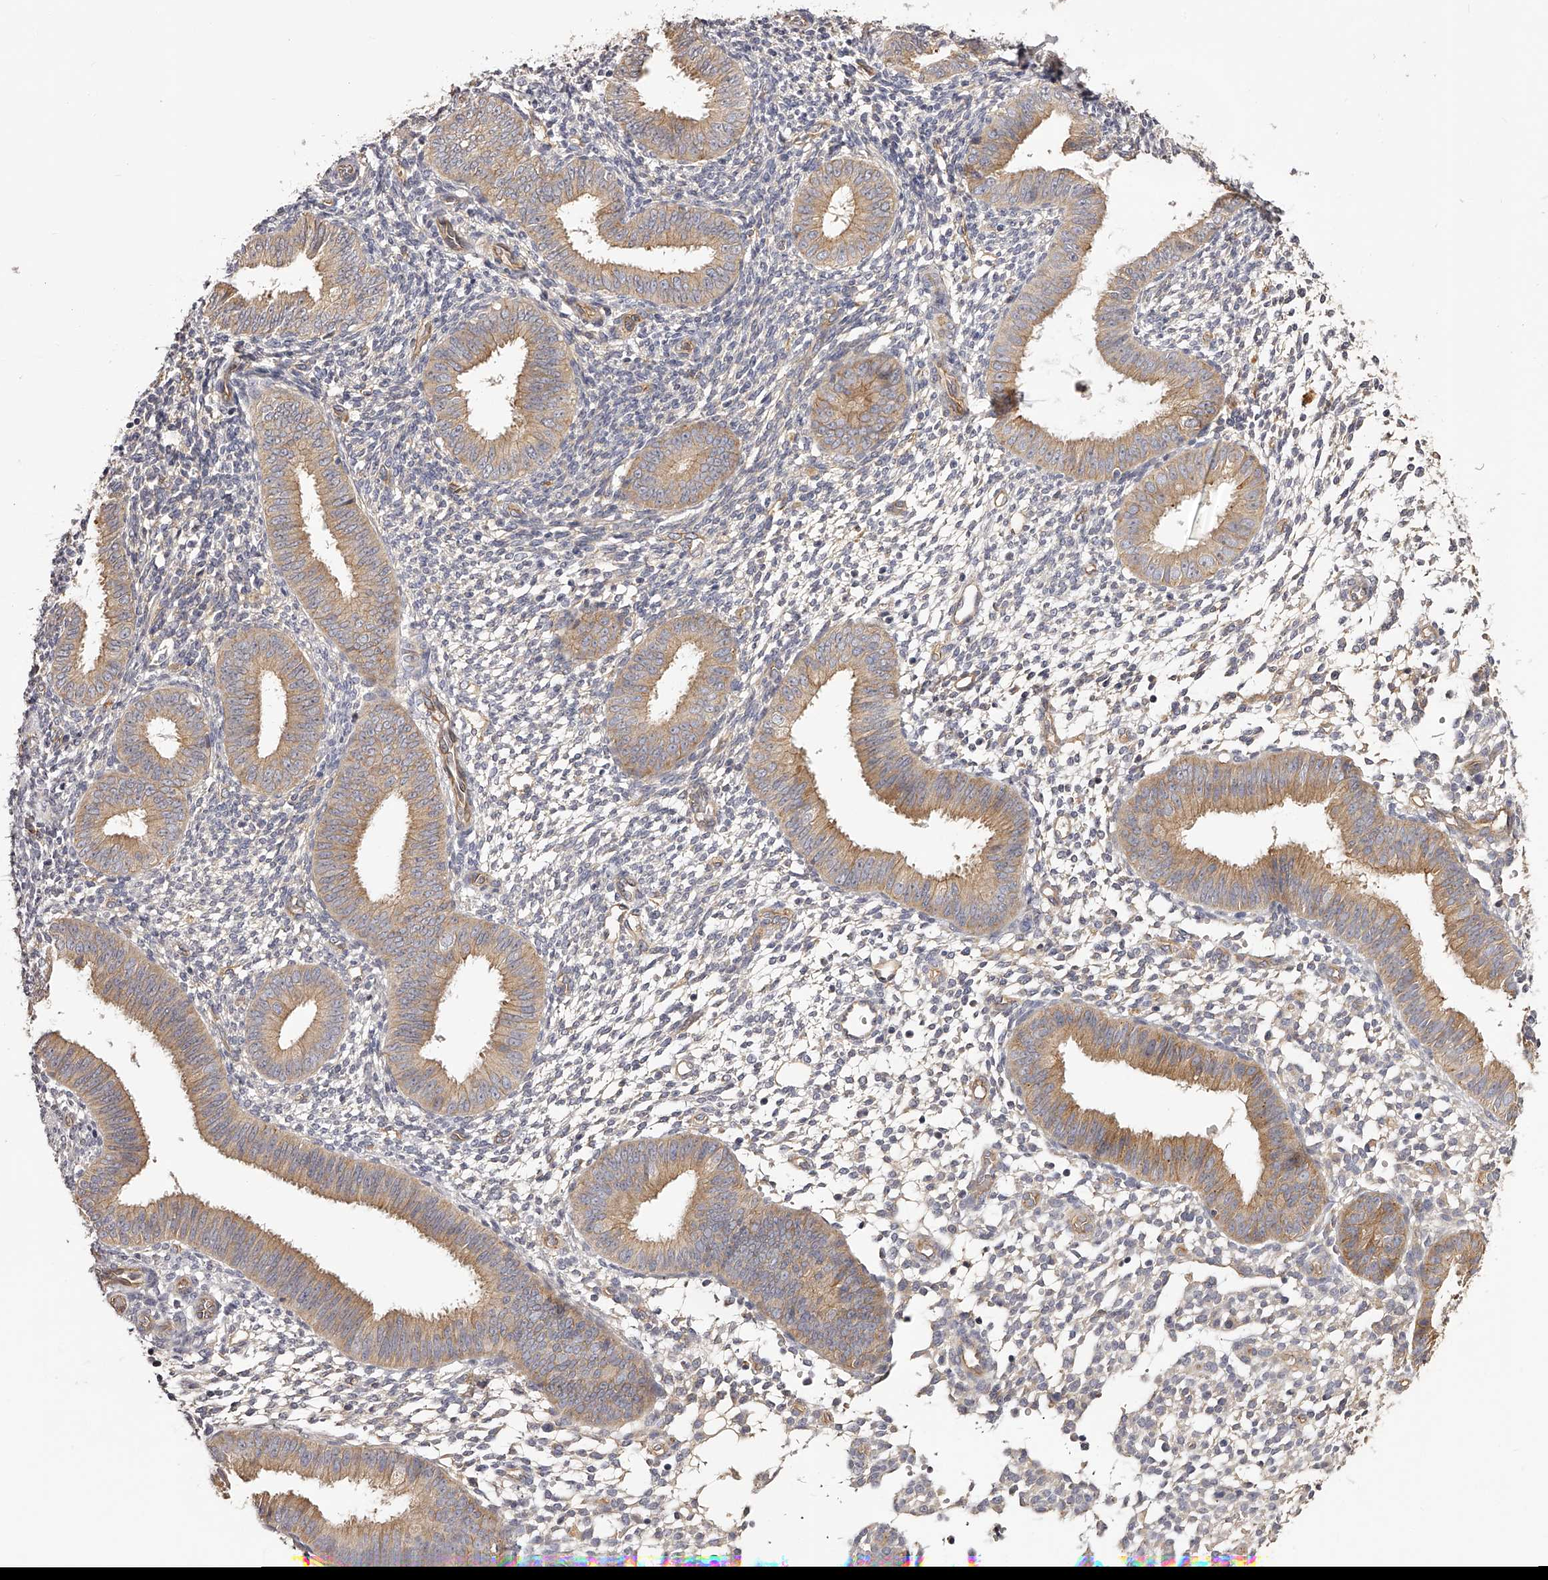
{"staining": {"intensity": "negative", "quantity": "none", "location": "none"}, "tissue": "endometrium", "cell_type": "Cells in endometrial stroma", "image_type": "normal", "snomed": [{"axis": "morphology", "description": "Normal tissue, NOS"}, {"axis": "topography", "description": "Uterus"}, {"axis": "topography", "description": "Endometrium"}], "caption": "IHC image of normal endometrium: human endometrium stained with DAB (3,3'-diaminobenzidine) shows no significant protein expression in cells in endometrial stroma. The staining was performed using DAB (3,3'-diaminobenzidine) to visualize the protein expression in brown, while the nuclei were stained in blue with hematoxylin (Magnification: 20x).", "gene": "LTV1", "patient": {"sex": "female", "age": 48}}